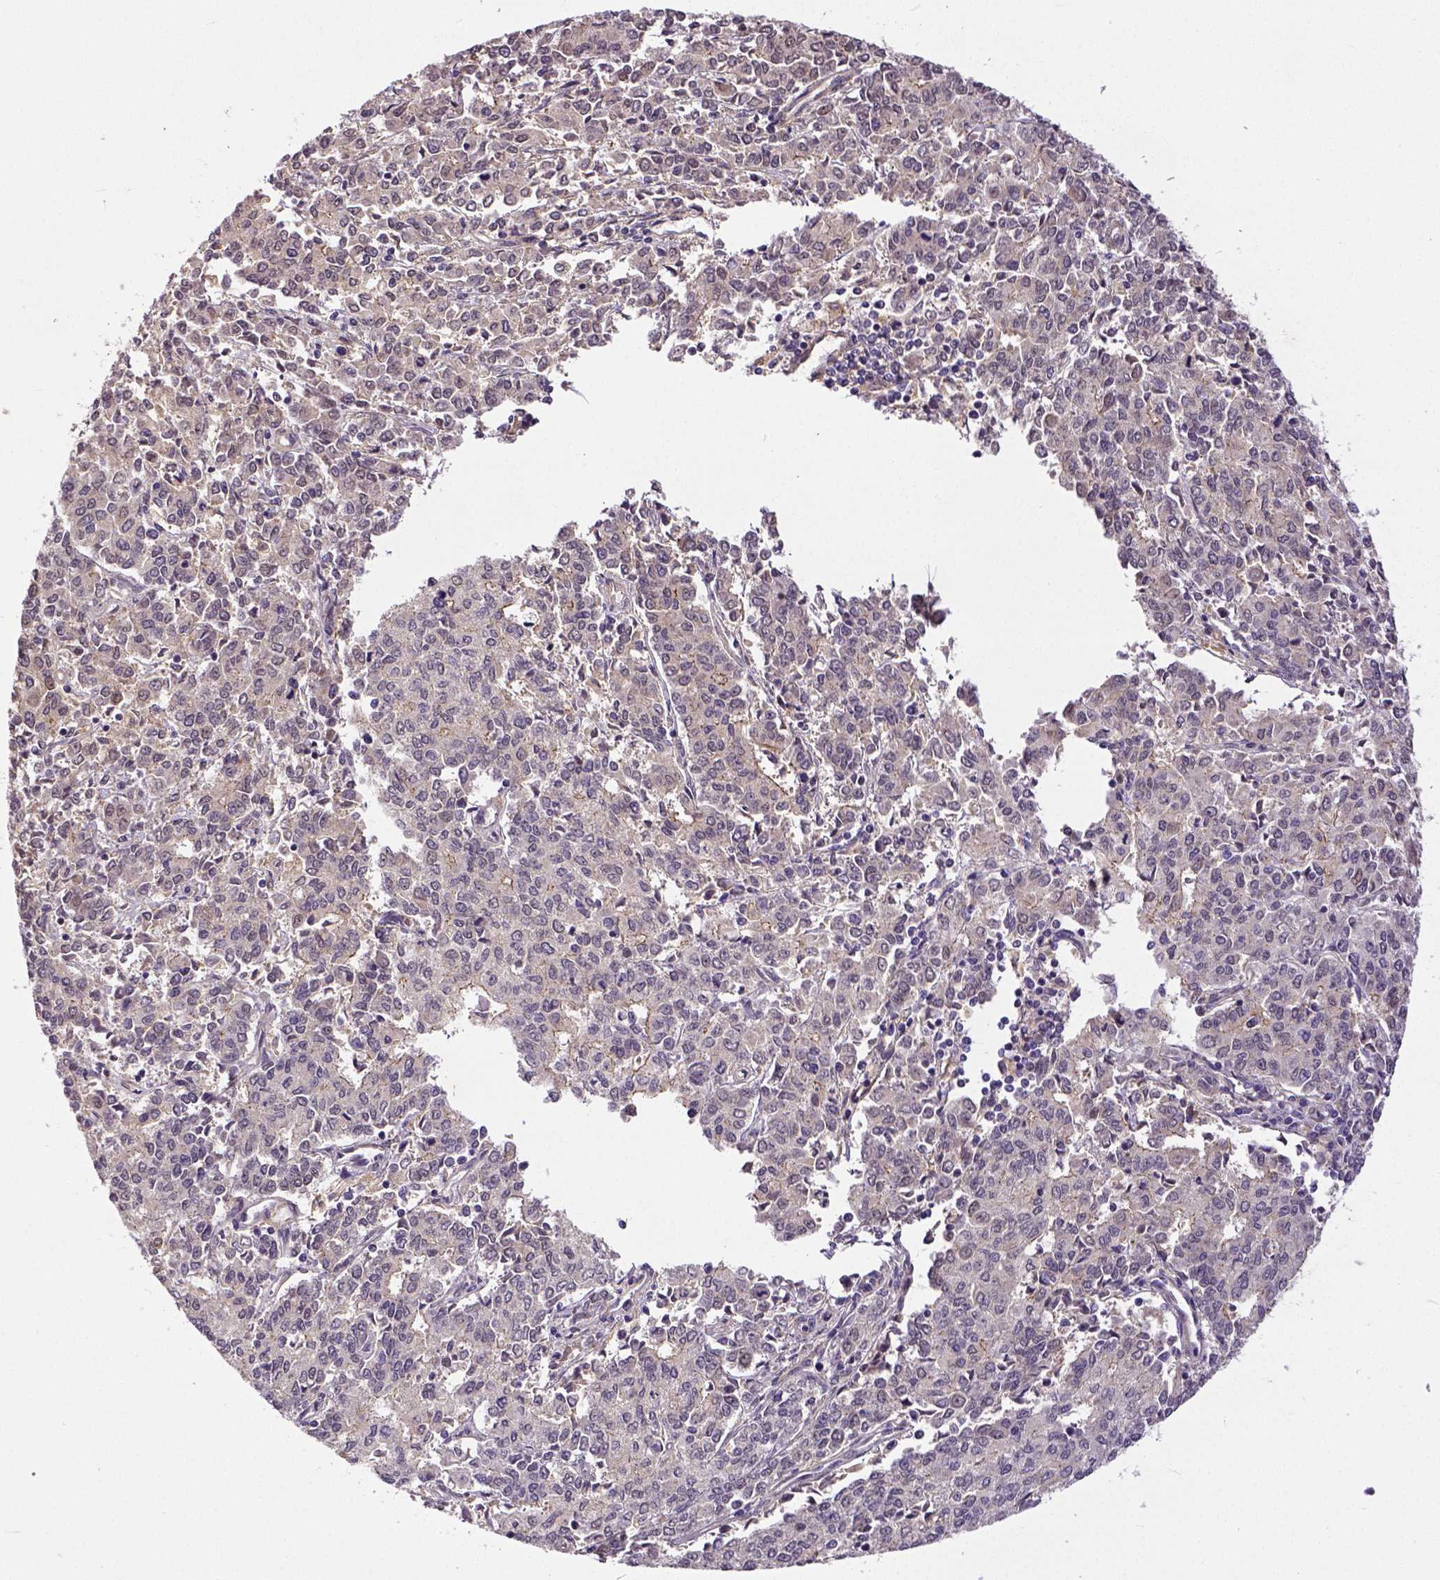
{"staining": {"intensity": "moderate", "quantity": "25%-75%", "location": "cytoplasmic/membranous"}, "tissue": "endometrial cancer", "cell_type": "Tumor cells", "image_type": "cancer", "snomed": [{"axis": "morphology", "description": "Adenocarcinoma, NOS"}, {"axis": "topography", "description": "Endometrium"}], "caption": "A high-resolution micrograph shows IHC staining of endometrial cancer, which reveals moderate cytoplasmic/membranous staining in approximately 25%-75% of tumor cells.", "gene": "DICER1", "patient": {"sex": "female", "age": 50}}